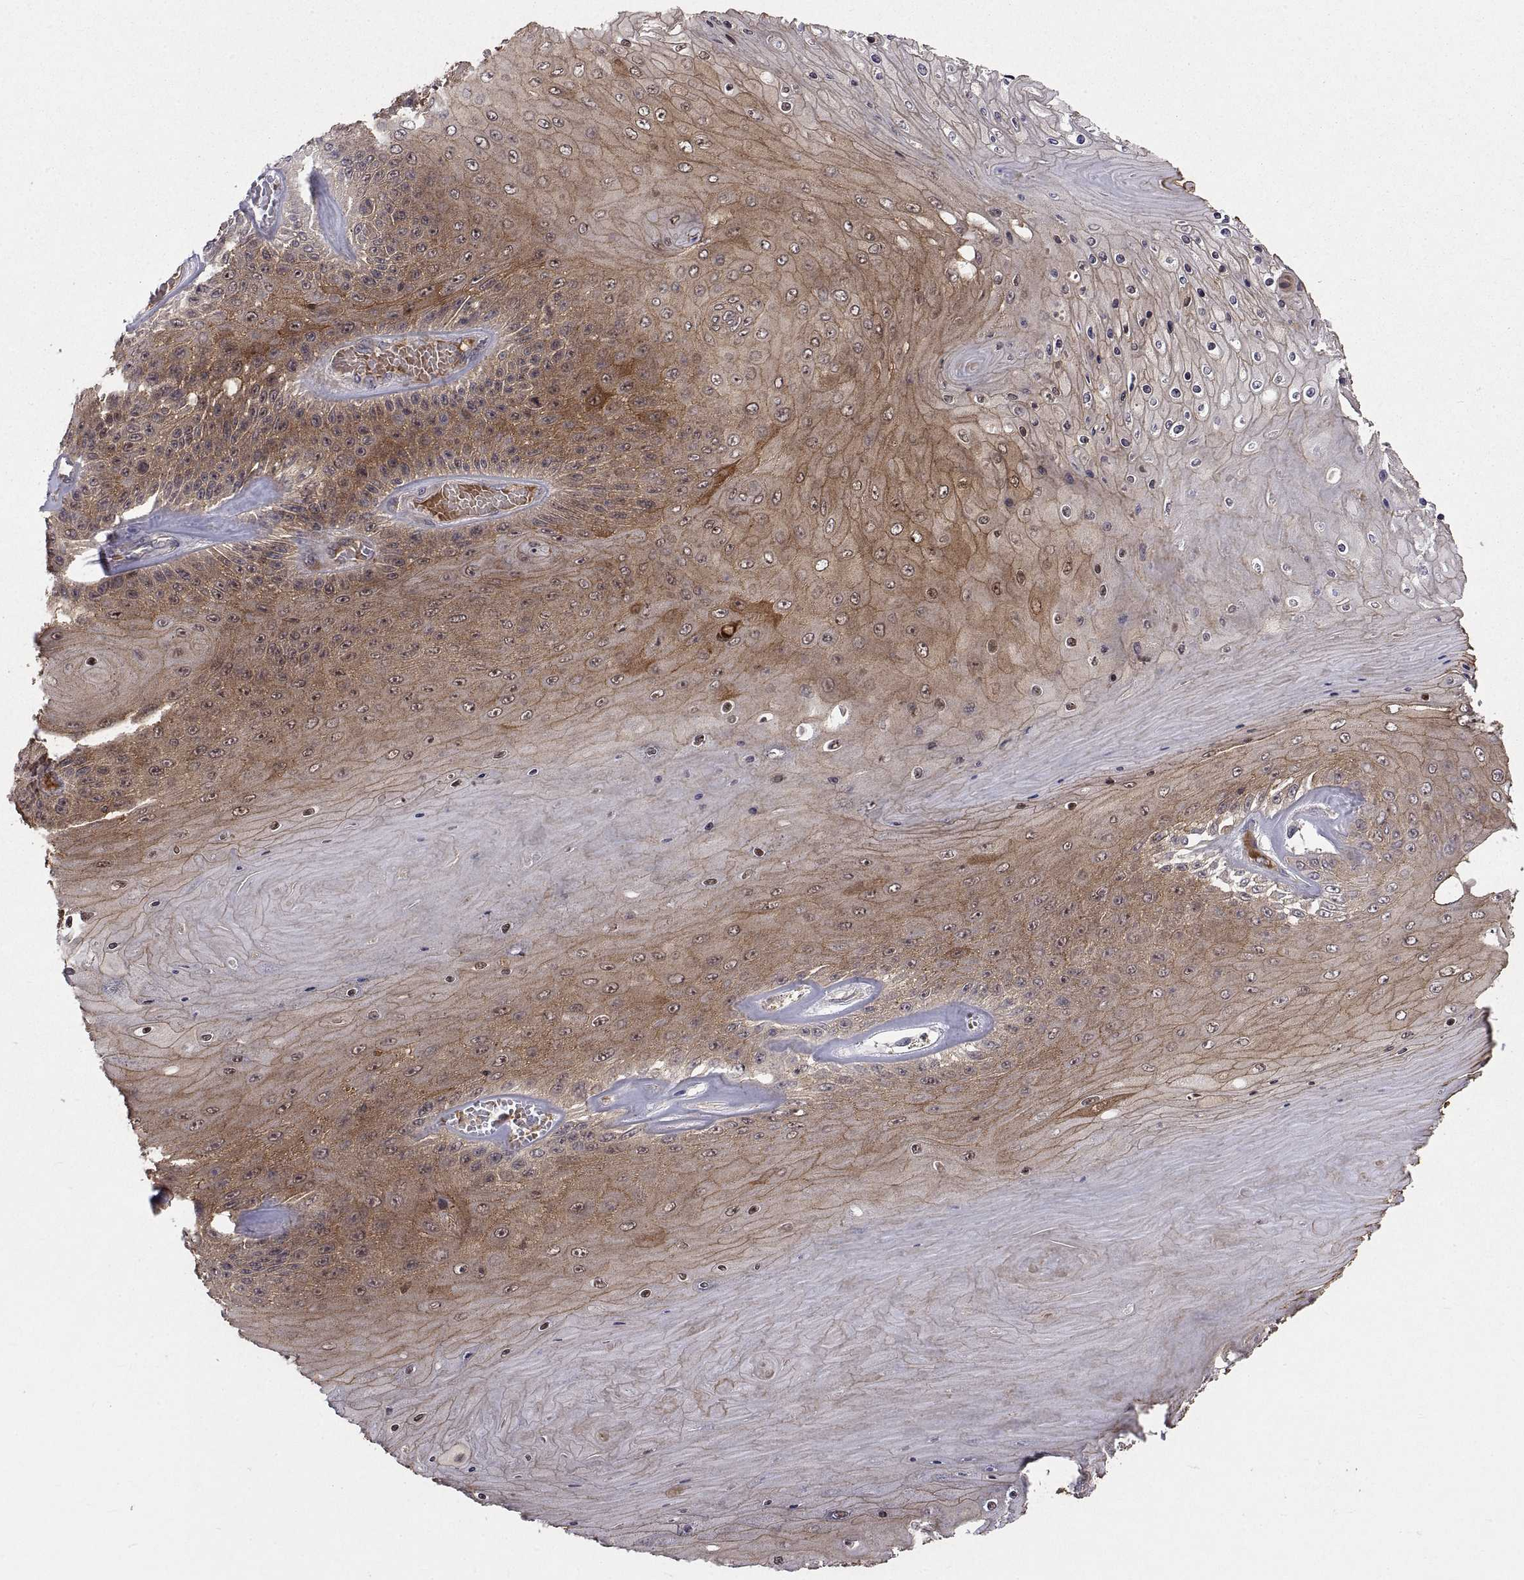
{"staining": {"intensity": "strong", "quantity": ">75%", "location": "cytoplasmic/membranous"}, "tissue": "skin cancer", "cell_type": "Tumor cells", "image_type": "cancer", "snomed": [{"axis": "morphology", "description": "Squamous cell carcinoma, NOS"}, {"axis": "topography", "description": "Skin"}], "caption": "Protein analysis of skin squamous cell carcinoma tissue demonstrates strong cytoplasmic/membranous staining in approximately >75% of tumor cells.", "gene": "PKP1", "patient": {"sex": "male", "age": 62}}